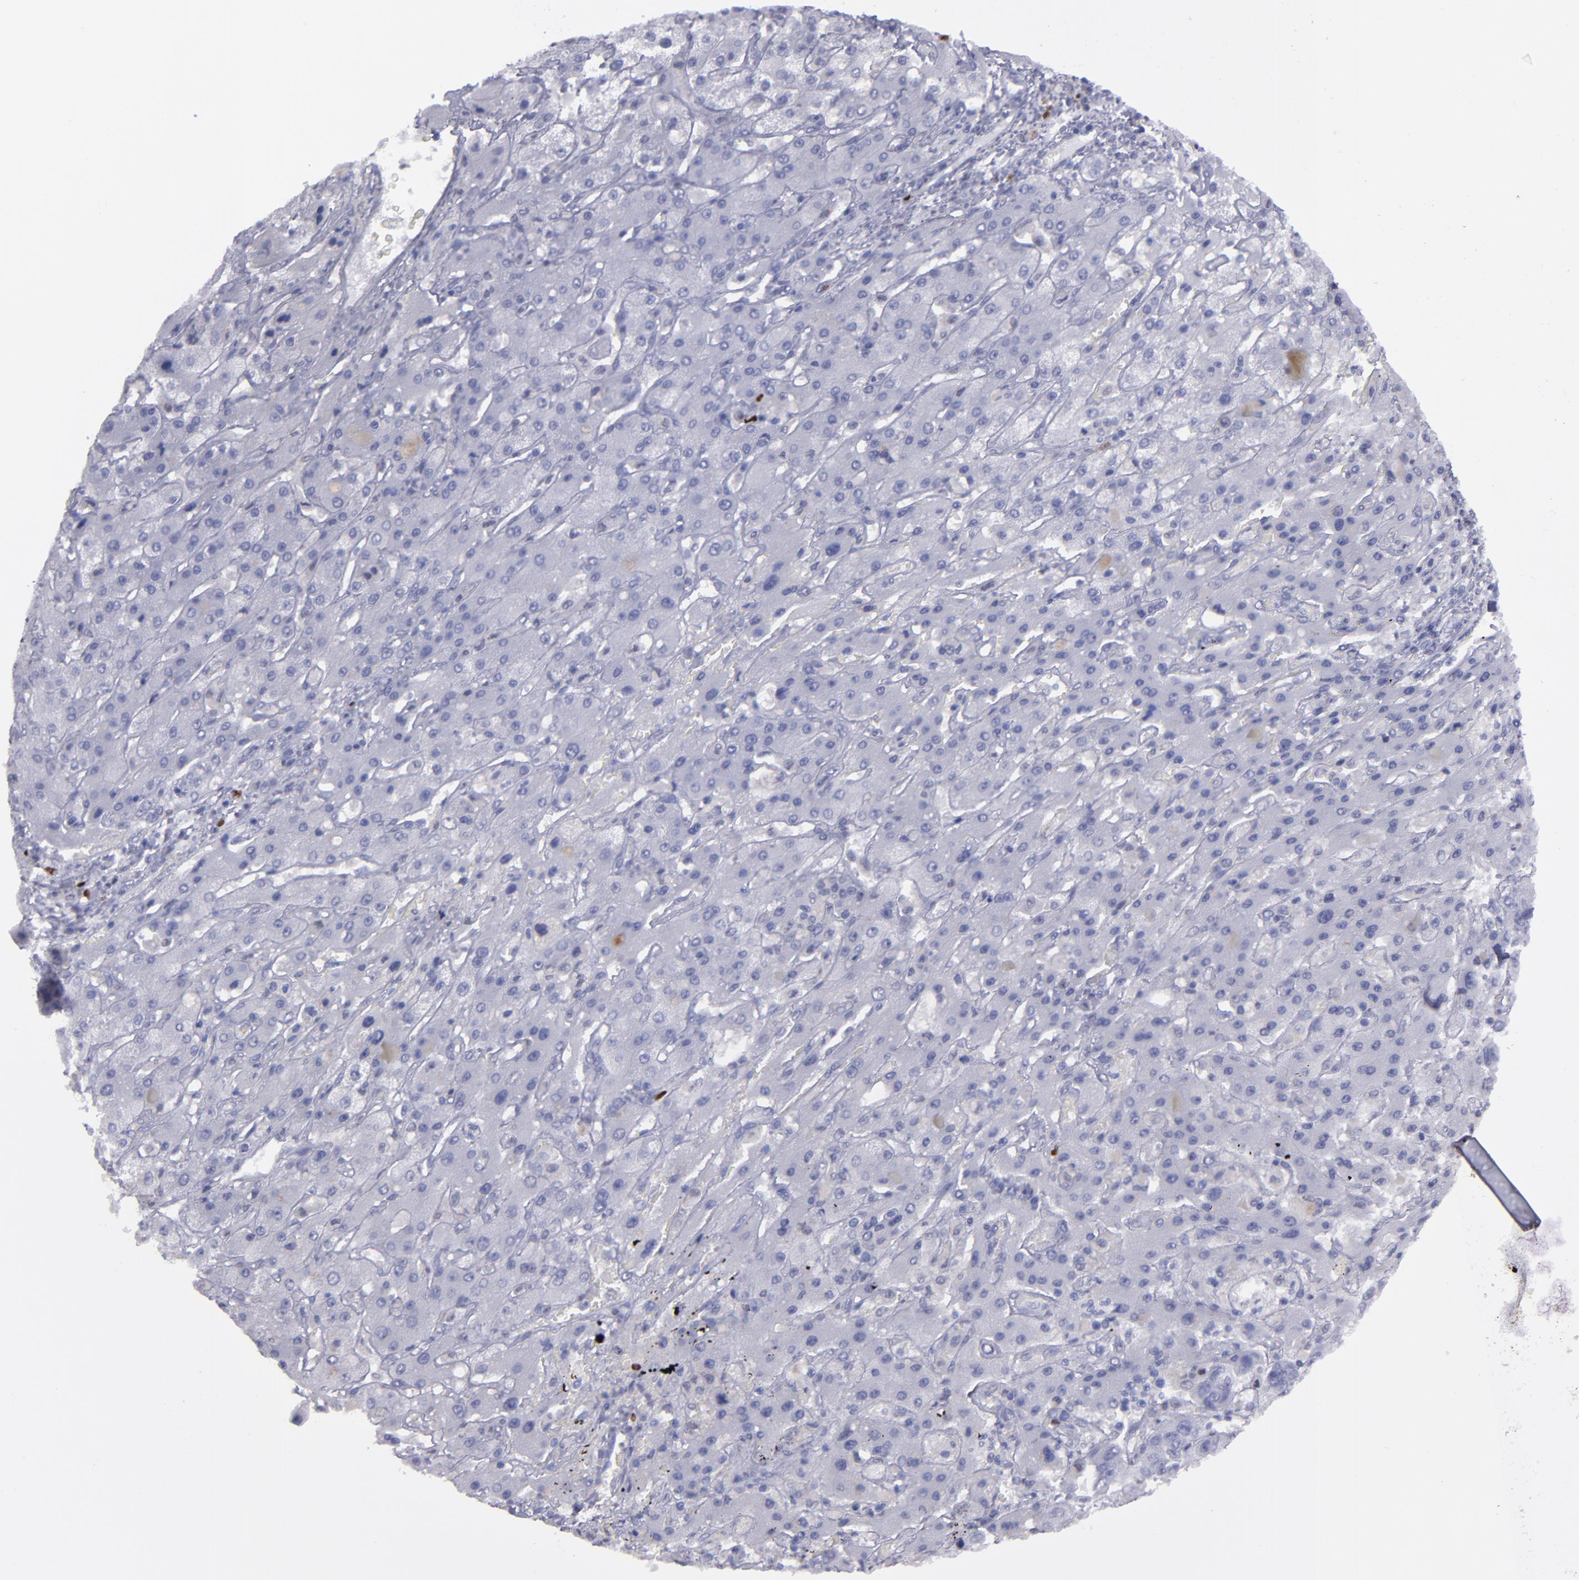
{"staining": {"intensity": "negative", "quantity": "none", "location": "none"}, "tissue": "liver cancer", "cell_type": "Tumor cells", "image_type": "cancer", "snomed": [{"axis": "morphology", "description": "Cholangiocarcinoma"}, {"axis": "topography", "description": "Liver"}], "caption": "Immunohistochemistry photomicrograph of neoplastic tissue: liver cancer stained with DAB displays no significant protein positivity in tumor cells.", "gene": "IRF8", "patient": {"sex": "female", "age": 52}}